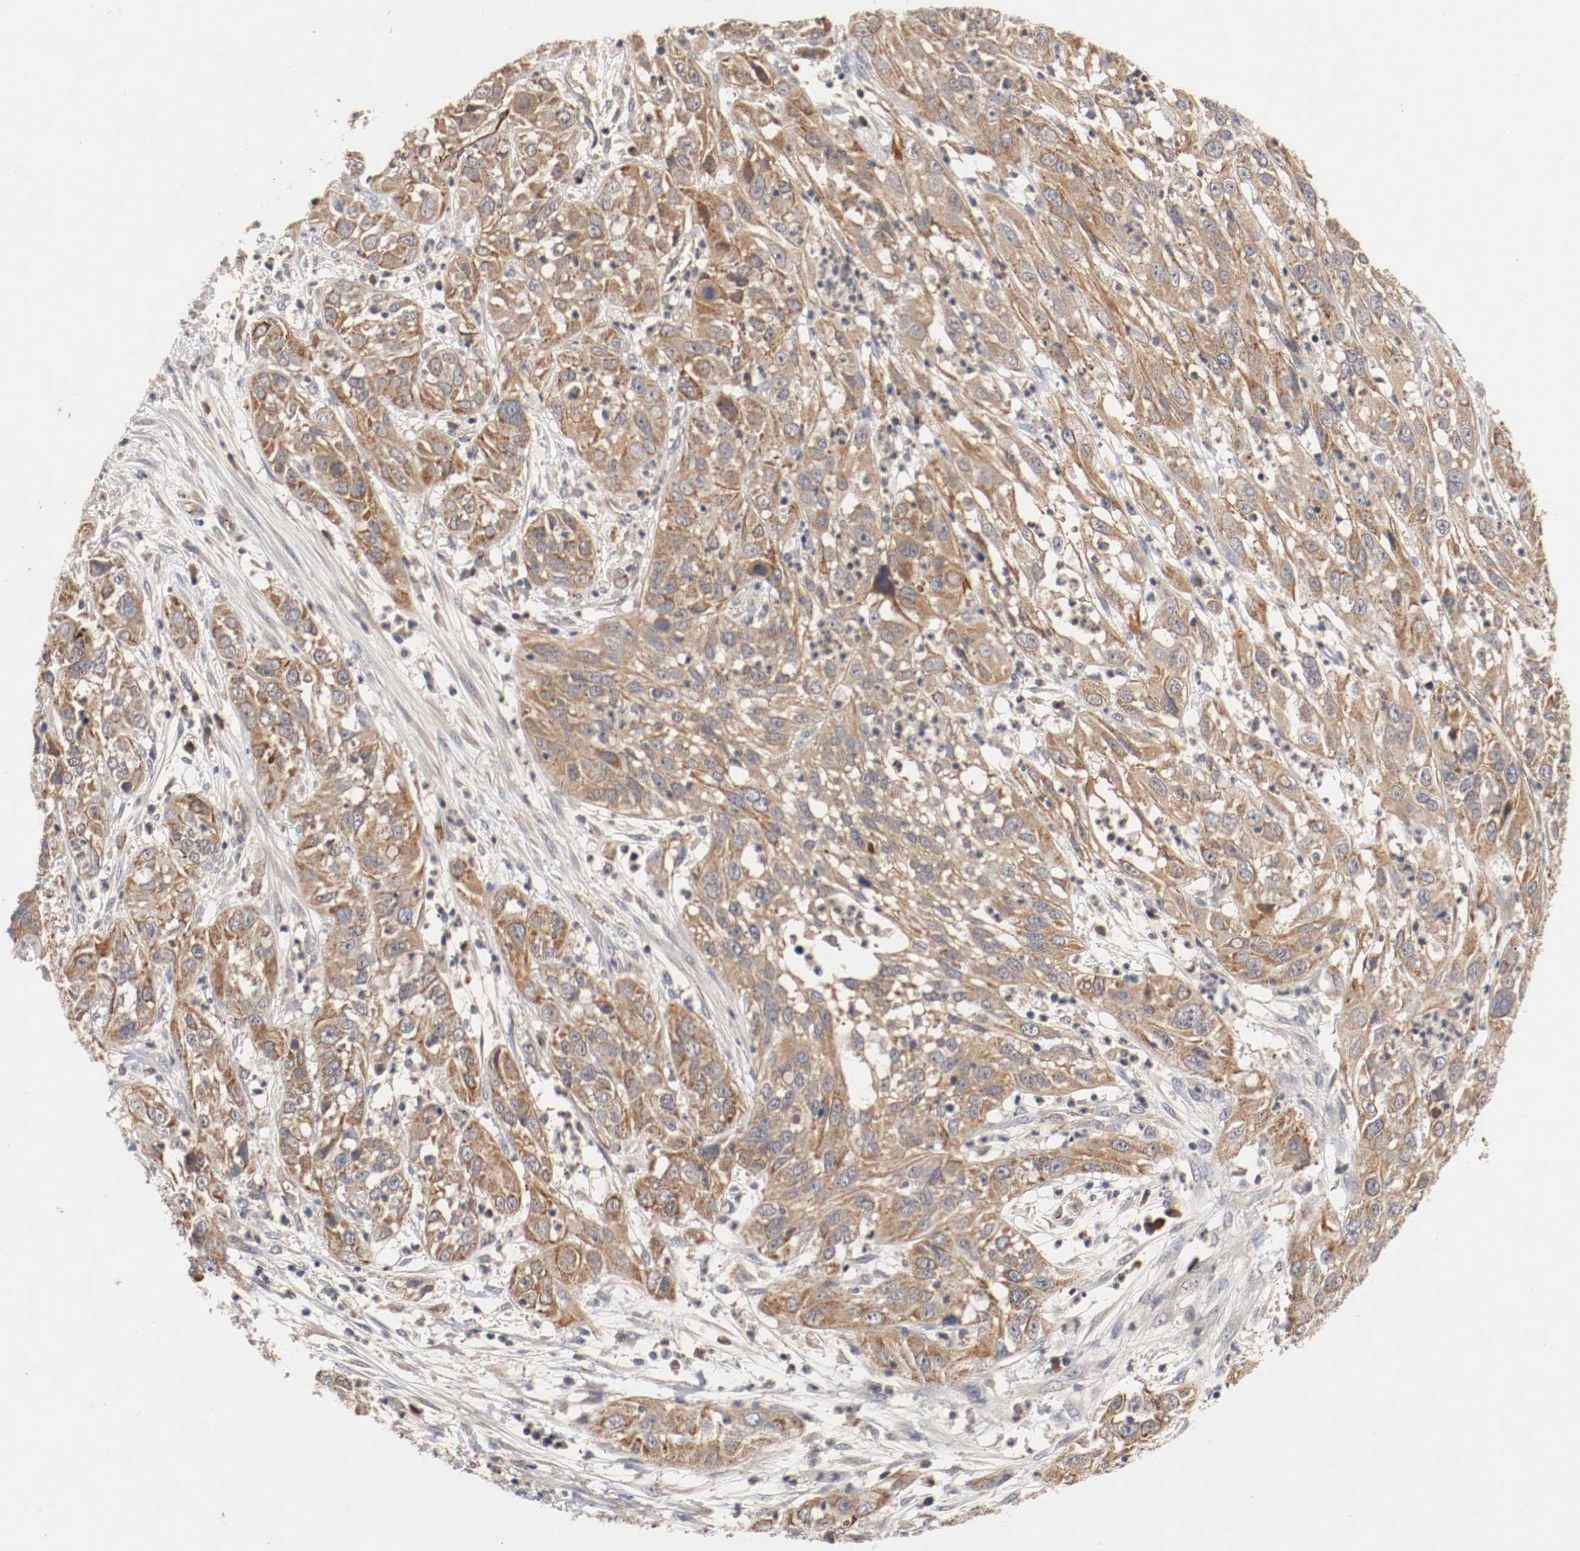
{"staining": {"intensity": "moderate", "quantity": ">75%", "location": "cytoplasmic/membranous"}, "tissue": "cervical cancer", "cell_type": "Tumor cells", "image_type": "cancer", "snomed": [{"axis": "morphology", "description": "Squamous cell carcinoma, NOS"}, {"axis": "topography", "description": "Cervix"}], "caption": "A high-resolution micrograph shows immunohistochemistry (IHC) staining of cervical squamous cell carcinoma, which reveals moderate cytoplasmic/membranous expression in approximately >75% of tumor cells.", "gene": "TYK2", "patient": {"sex": "female", "age": 32}}